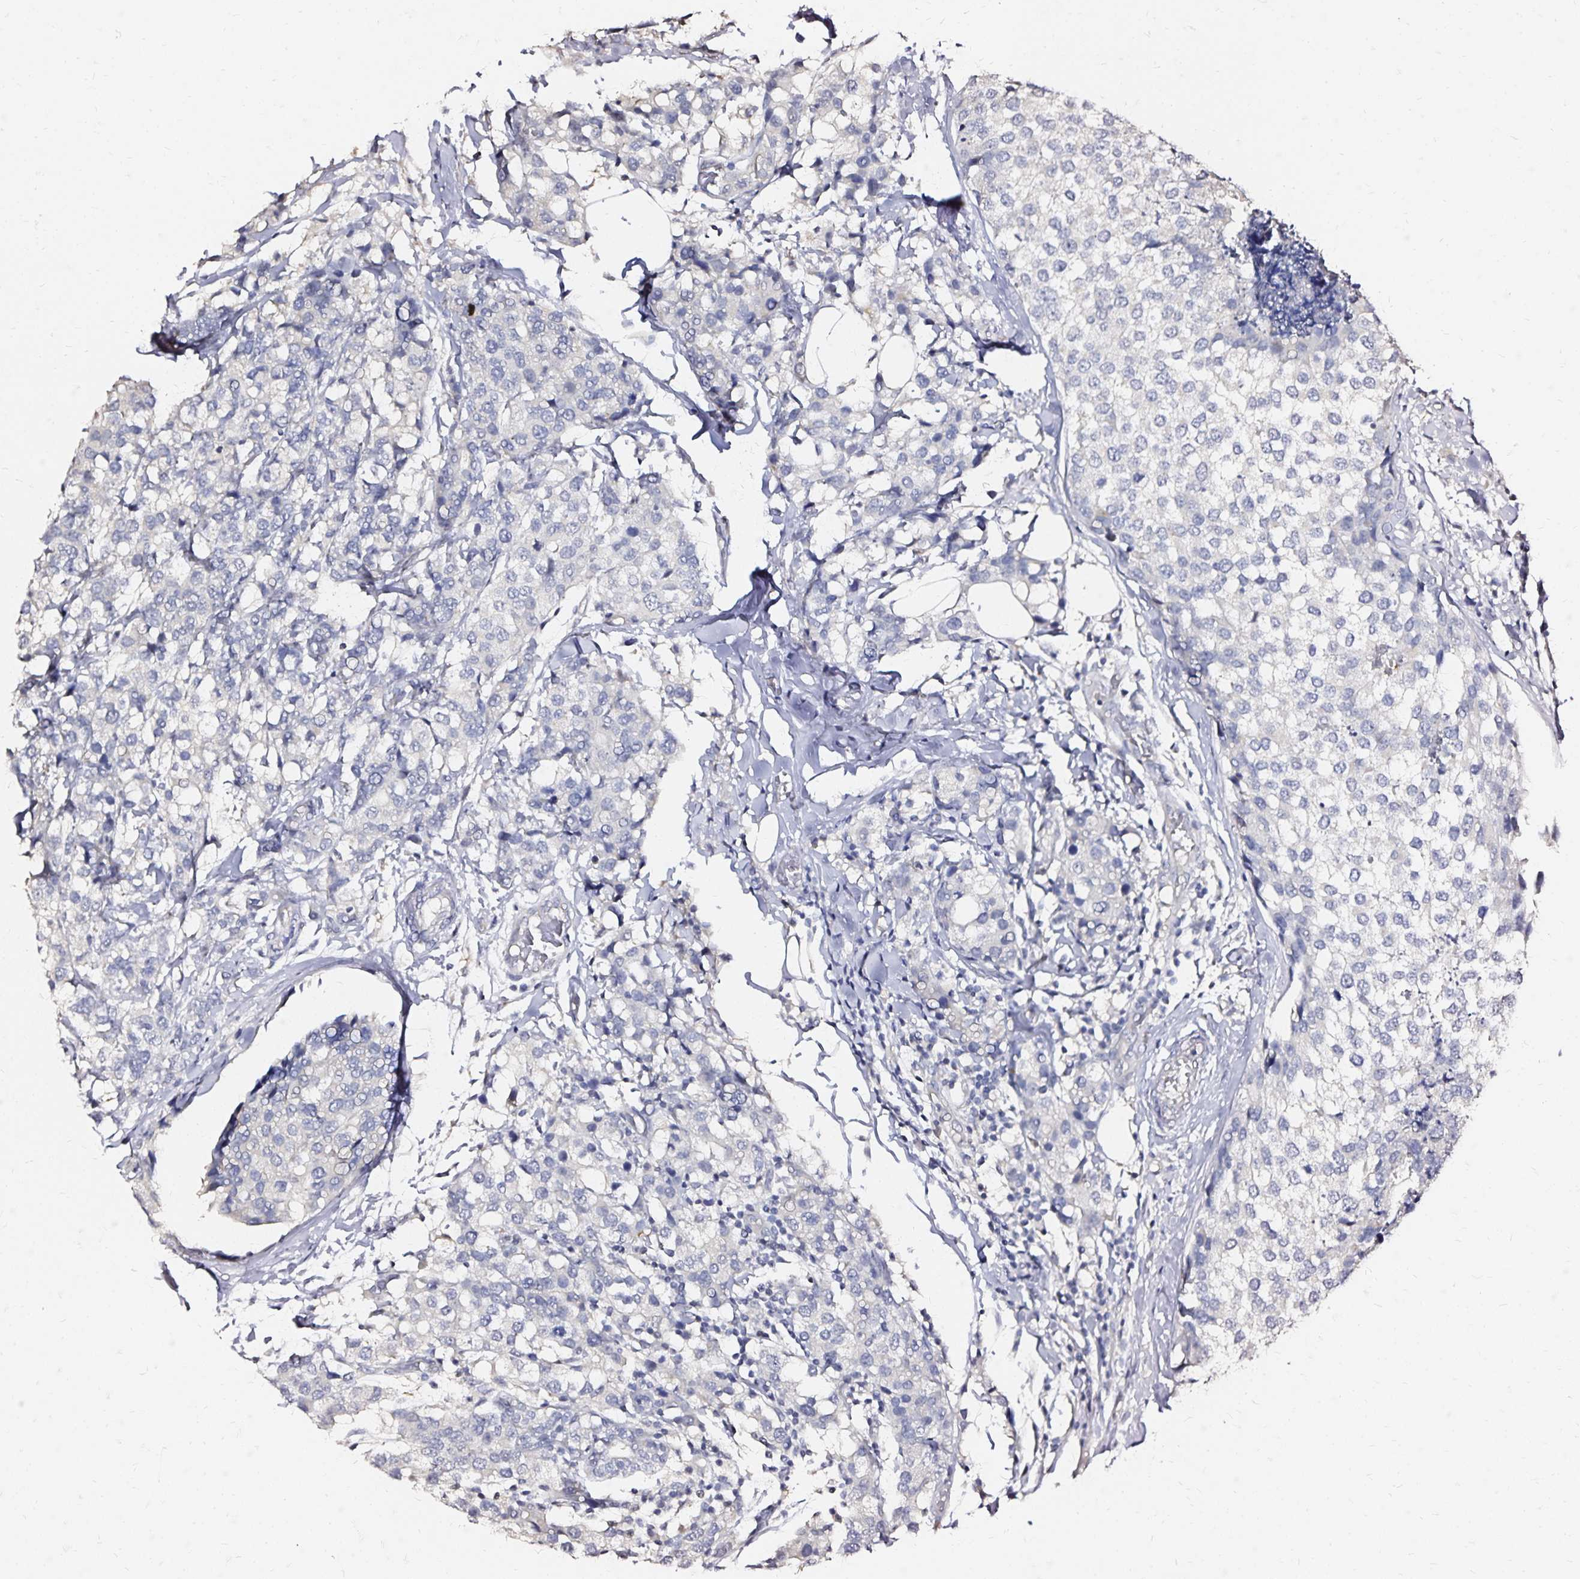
{"staining": {"intensity": "negative", "quantity": "none", "location": "none"}, "tissue": "breast cancer", "cell_type": "Tumor cells", "image_type": "cancer", "snomed": [{"axis": "morphology", "description": "Lobular carcinoma"}, {"axis": "topography", "description": "Breast"}], "caption": "Immunohistochemistry micrograph of neoplastic tissue: human breast cancer stained with DAB demonstrates no significant protein staining in tumor cells. (DAB IHC, high magnification).", "gene": "SLC5A1", "patient": {"sex": "female", "age": 59}}